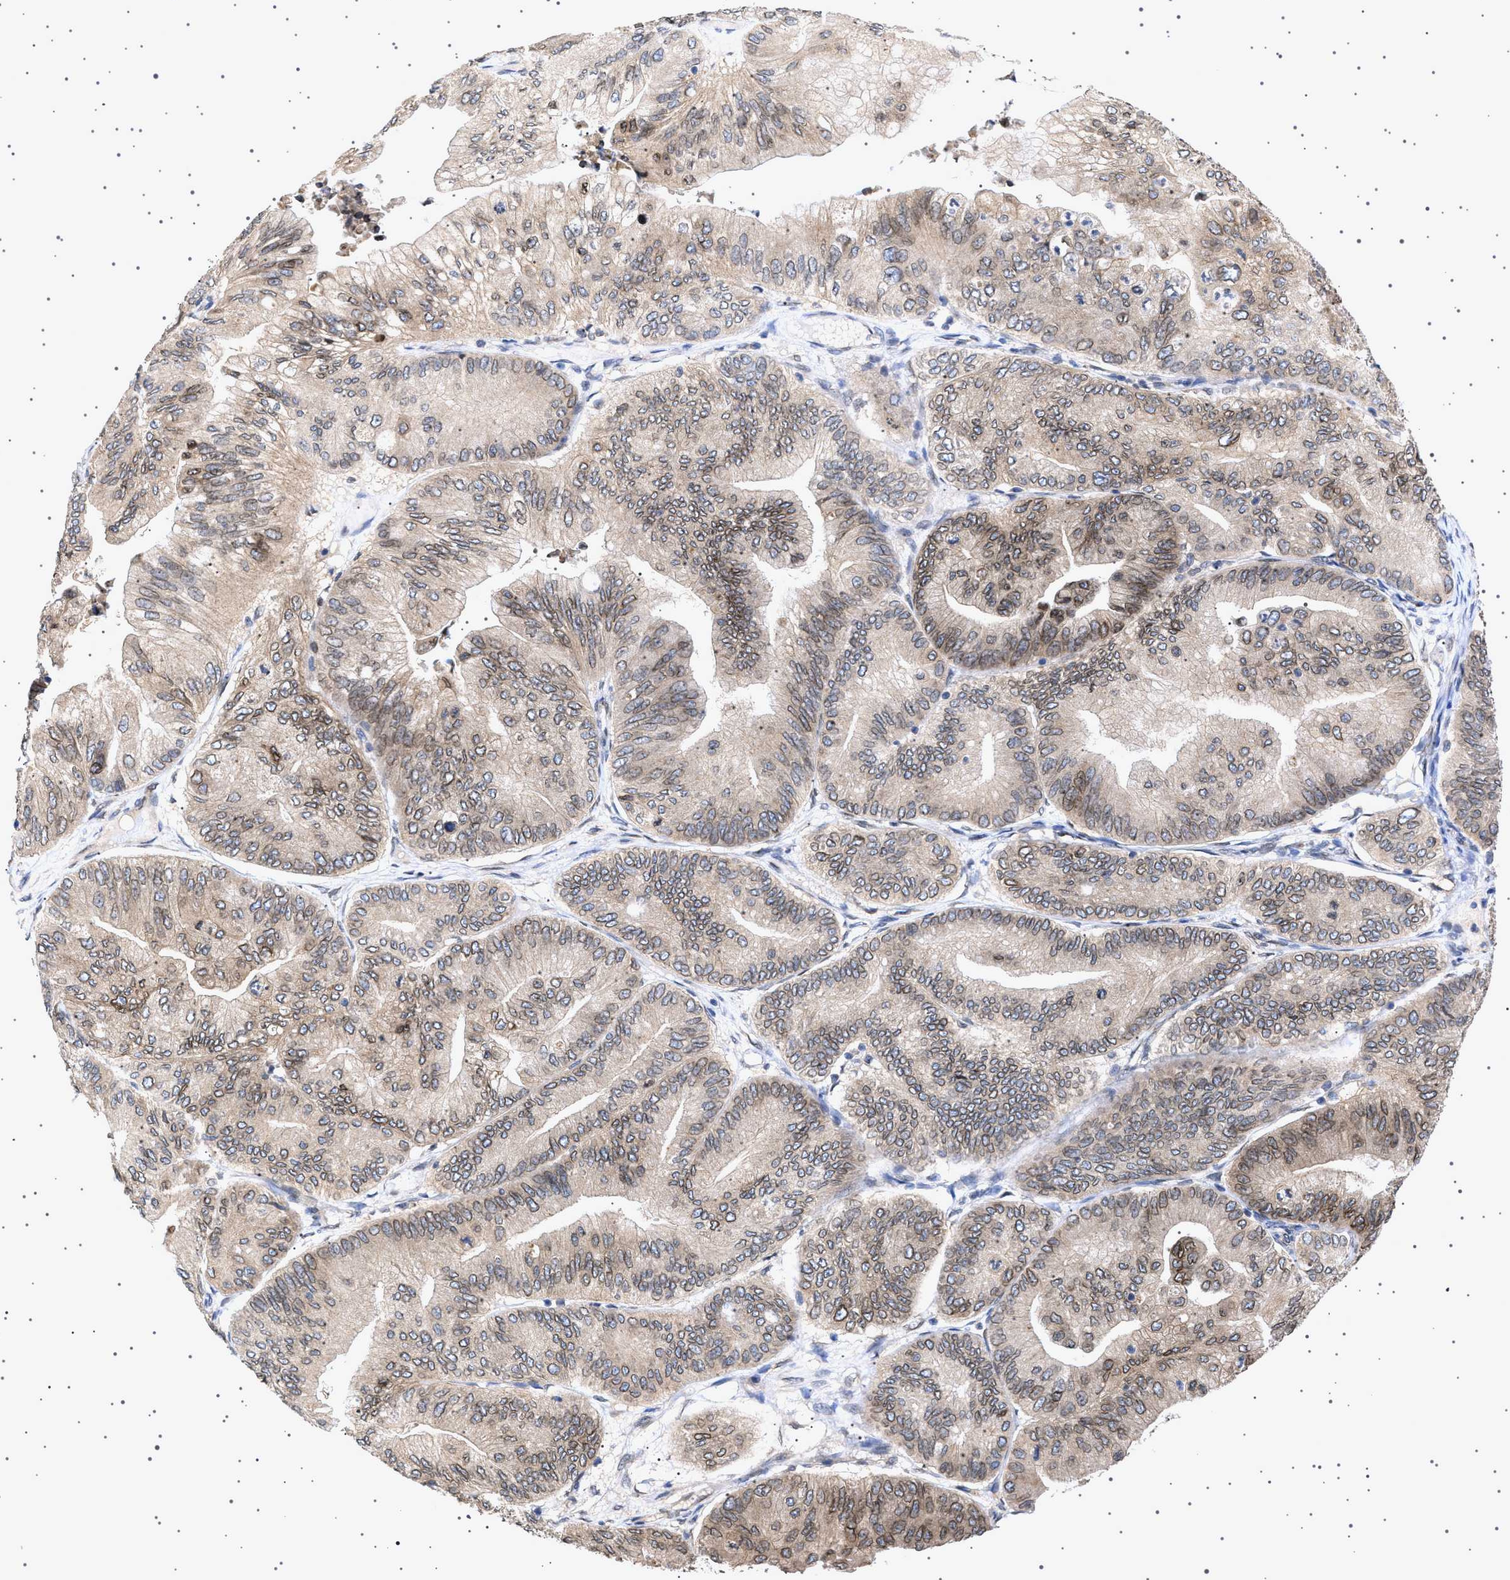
{"staining": {"intensity": "moderate", "quantity": ">75%", "location": "cytoplasmic/membranous,nuclear"}, "tissue": "ovarian cancer", "cell_type": "Tumor cells", "image_type": "cancer", "snomed": [{"axis": "morphology", "description": "Cystadenocarcinoma, mucinous, NOS"}, {"axis": "topography", "description": "Ovary"}], "caption": "Ovarian cancer (mucinous cystadenocarcinoma) stained for a protein (brown) shows moderate cytoplasmic/membranous and nuclear positive staining in about >75% of tumor cells.", "gene": "NUP93", "patient": {"sex": "female", "age": 61}}